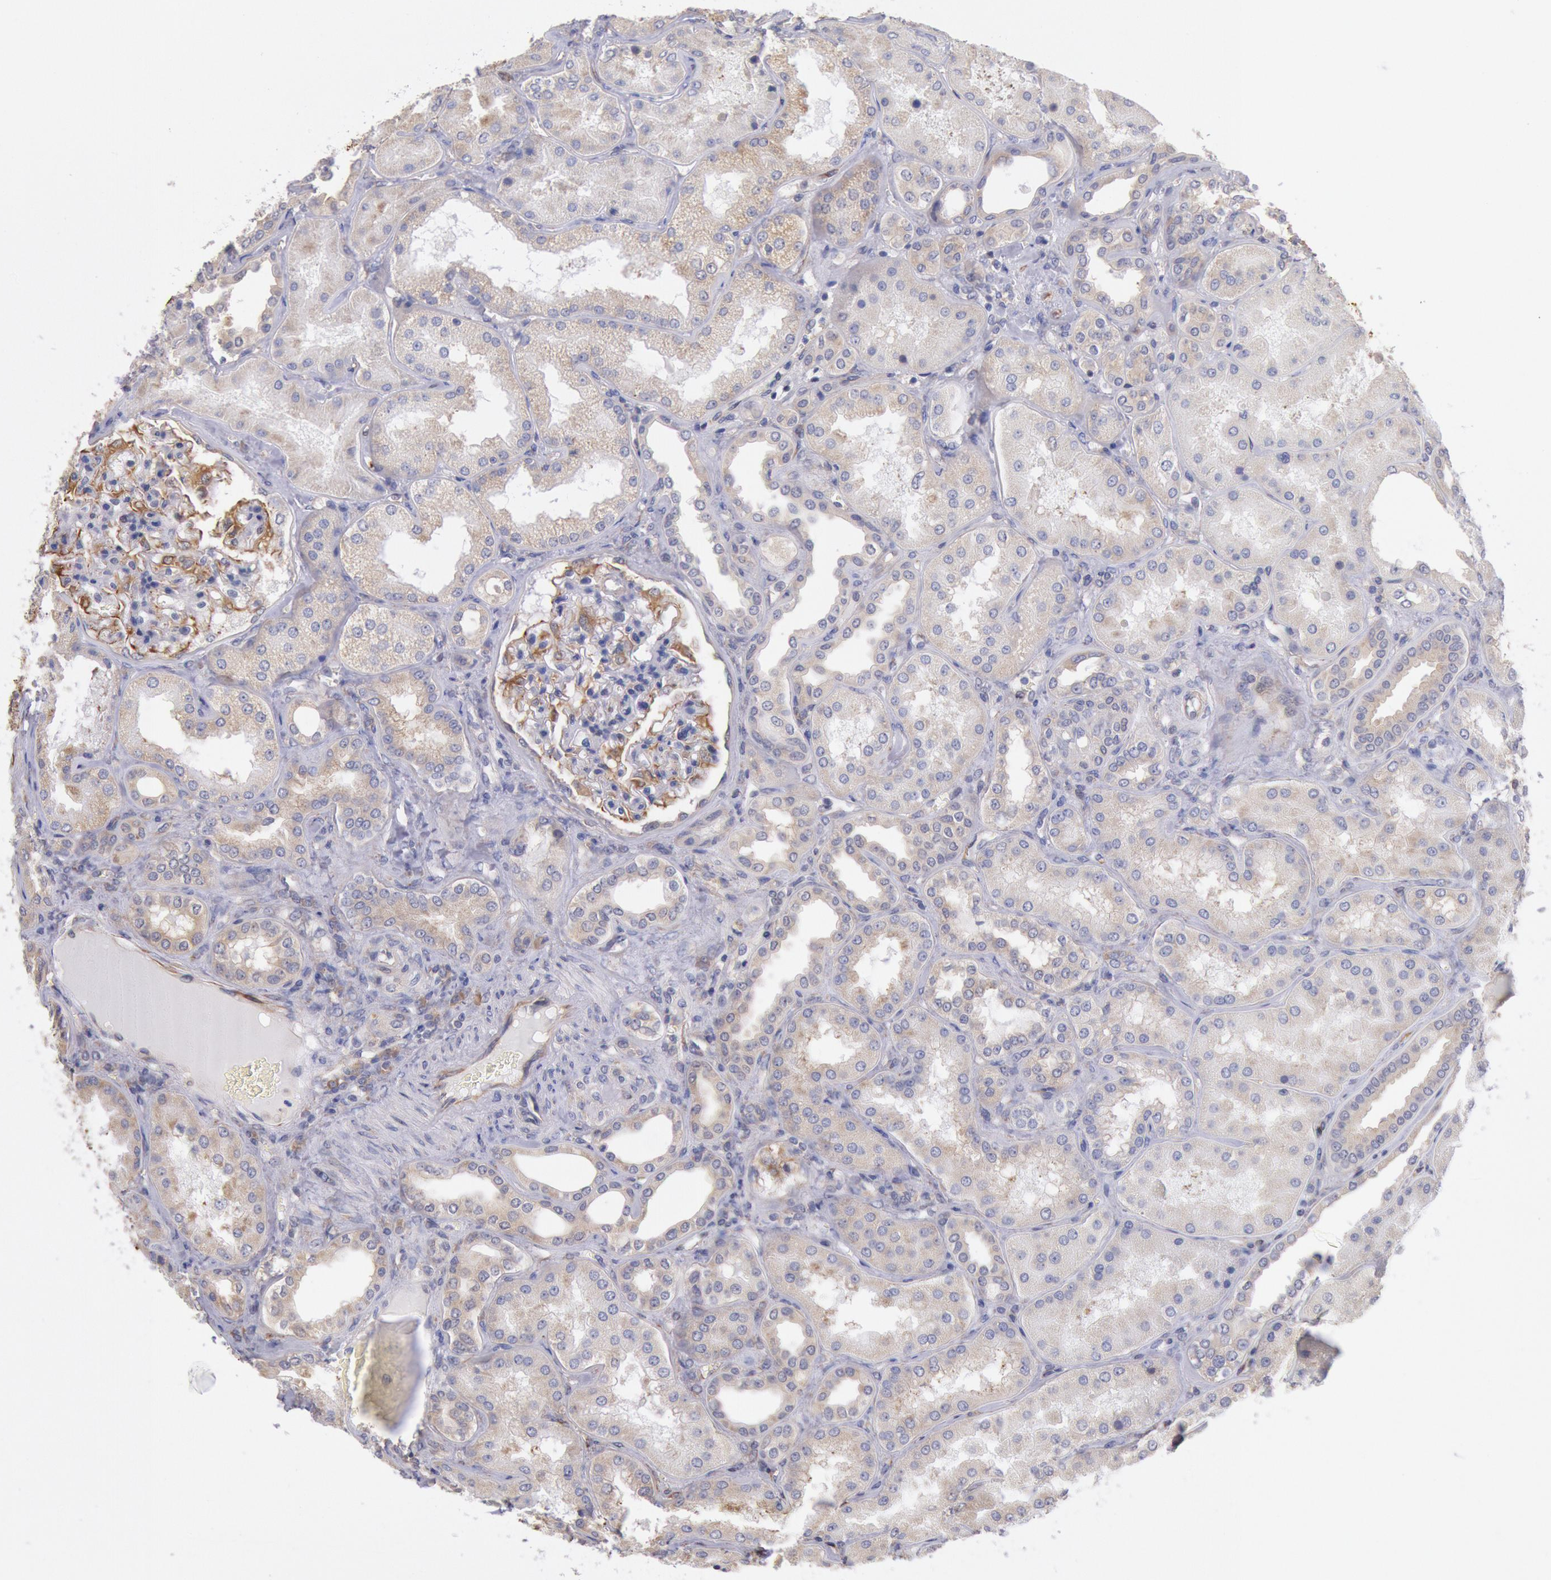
{"staining": {"intensity": "moderate", "quantity": ">75%", "location": "cytoplasmic/membranous"}, "tissue": "kidney", "cell_type": "Cells in glomeruli", "image_type": "normal", "snomed": [{"axis": "morphology", "description": "Normal tissue, NOS"}, {"axis": "topography", "description": "Kidney"}], "caption": "Cells in glomeruli show medium levels of moderate cytoplasmic/membranous positivity in about >75% of cells in unremarkable kidney.", "gene": "DRG1", "patient": {"sex": "female", "age": 56}}